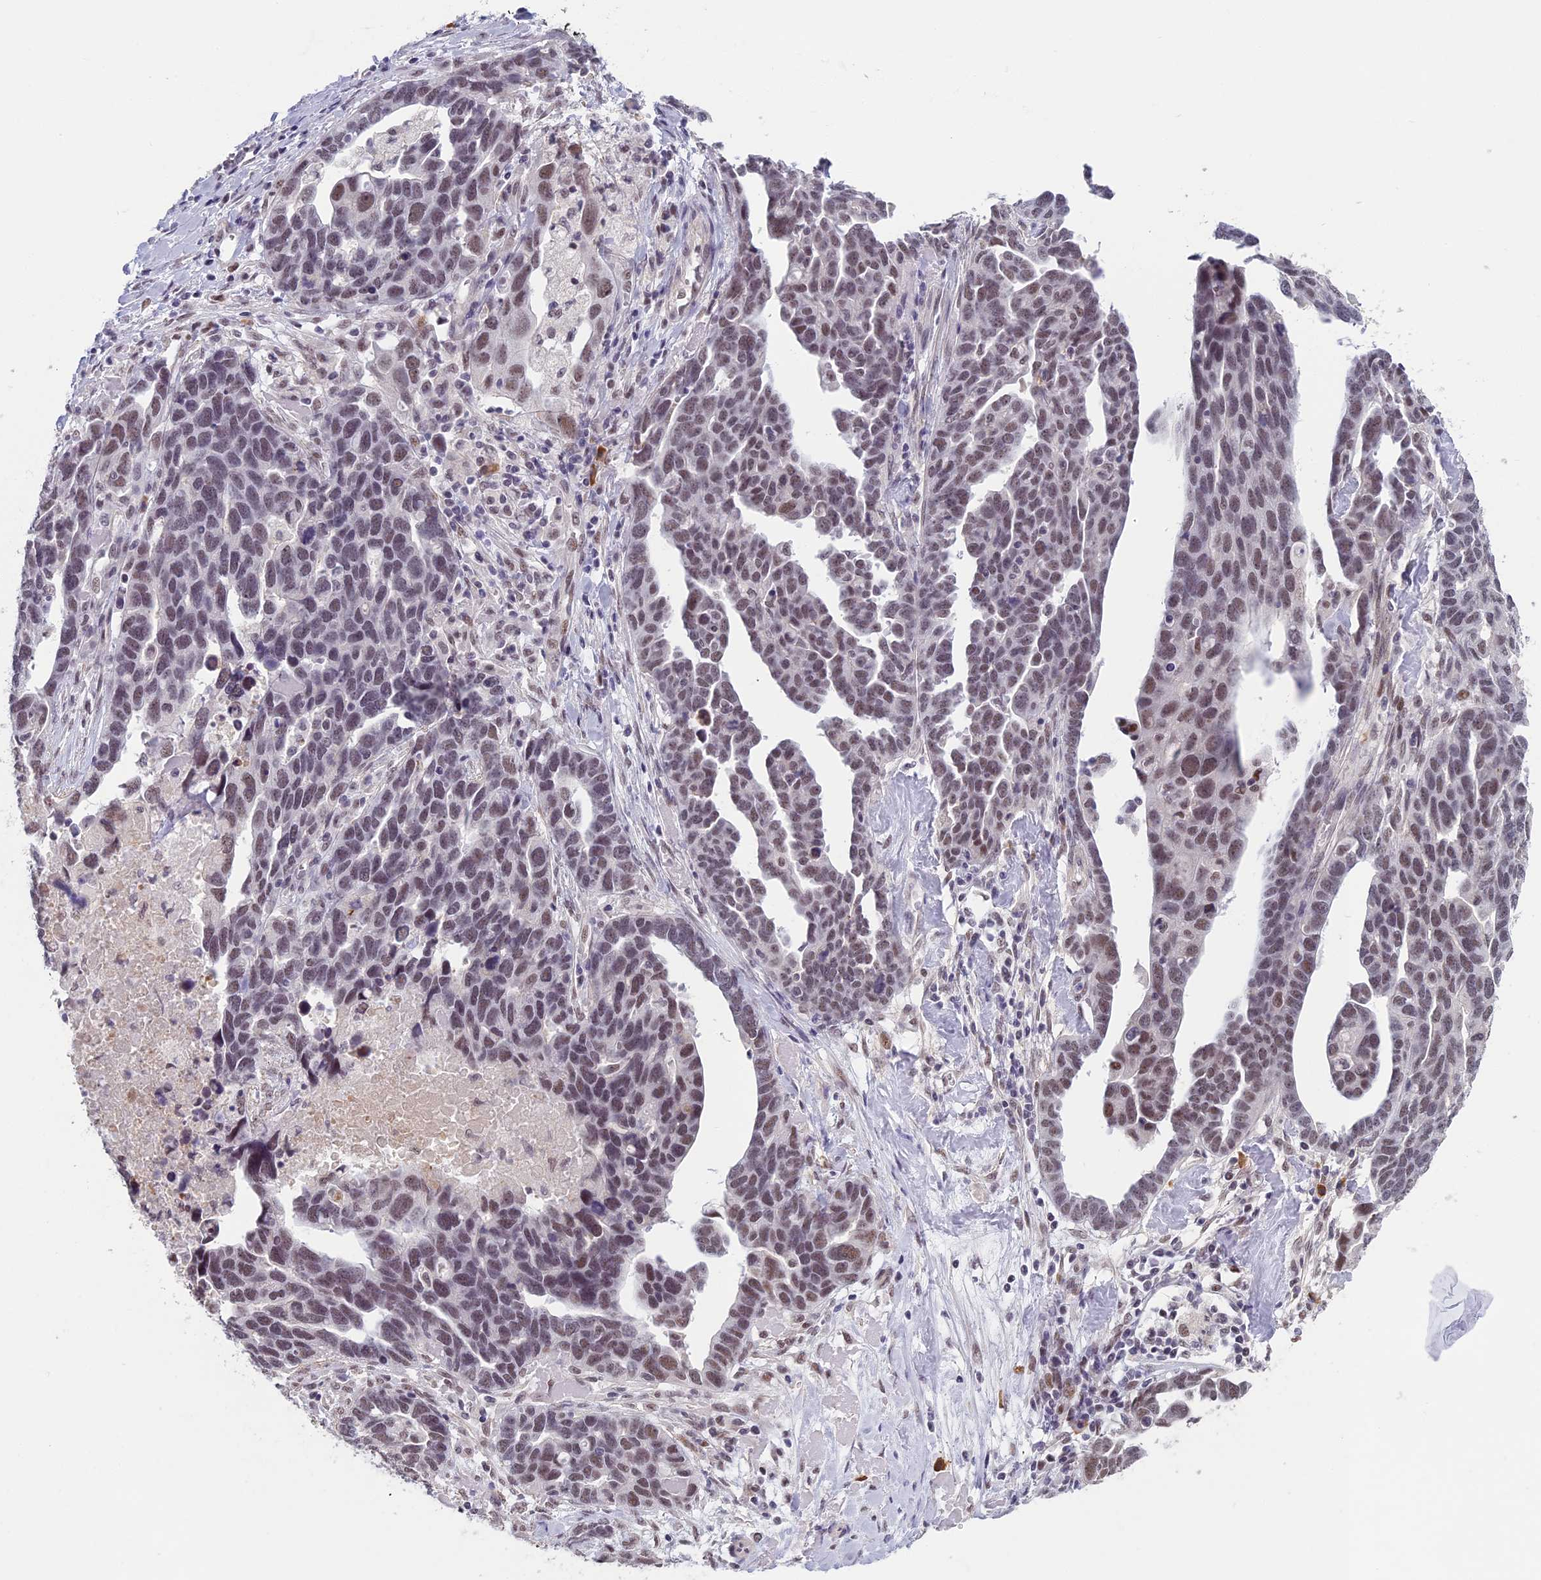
{"staining": {"intensity": "weak", "quantity": ">75%", "location": "nuclear"}, "tissue": "ovarian cancer", "cell_type": "Tumor cells", "image_type": "cancer", "snomed": [{"axis": "morphology", "description": "Cystadenocarcinoma, serous, NOS"}, {"axis": "topography", "description": "Ovary"}], "caption": "A brown stain labels weak nuclear expression of a protein in serous cystadenocarcinoma (ovarian) tumor cells. The protein of interest is shown in brown color, while the nuclei are stained blue.", "gene": "MORF4L1", "patient": {"sex": "female", "age": 54}}